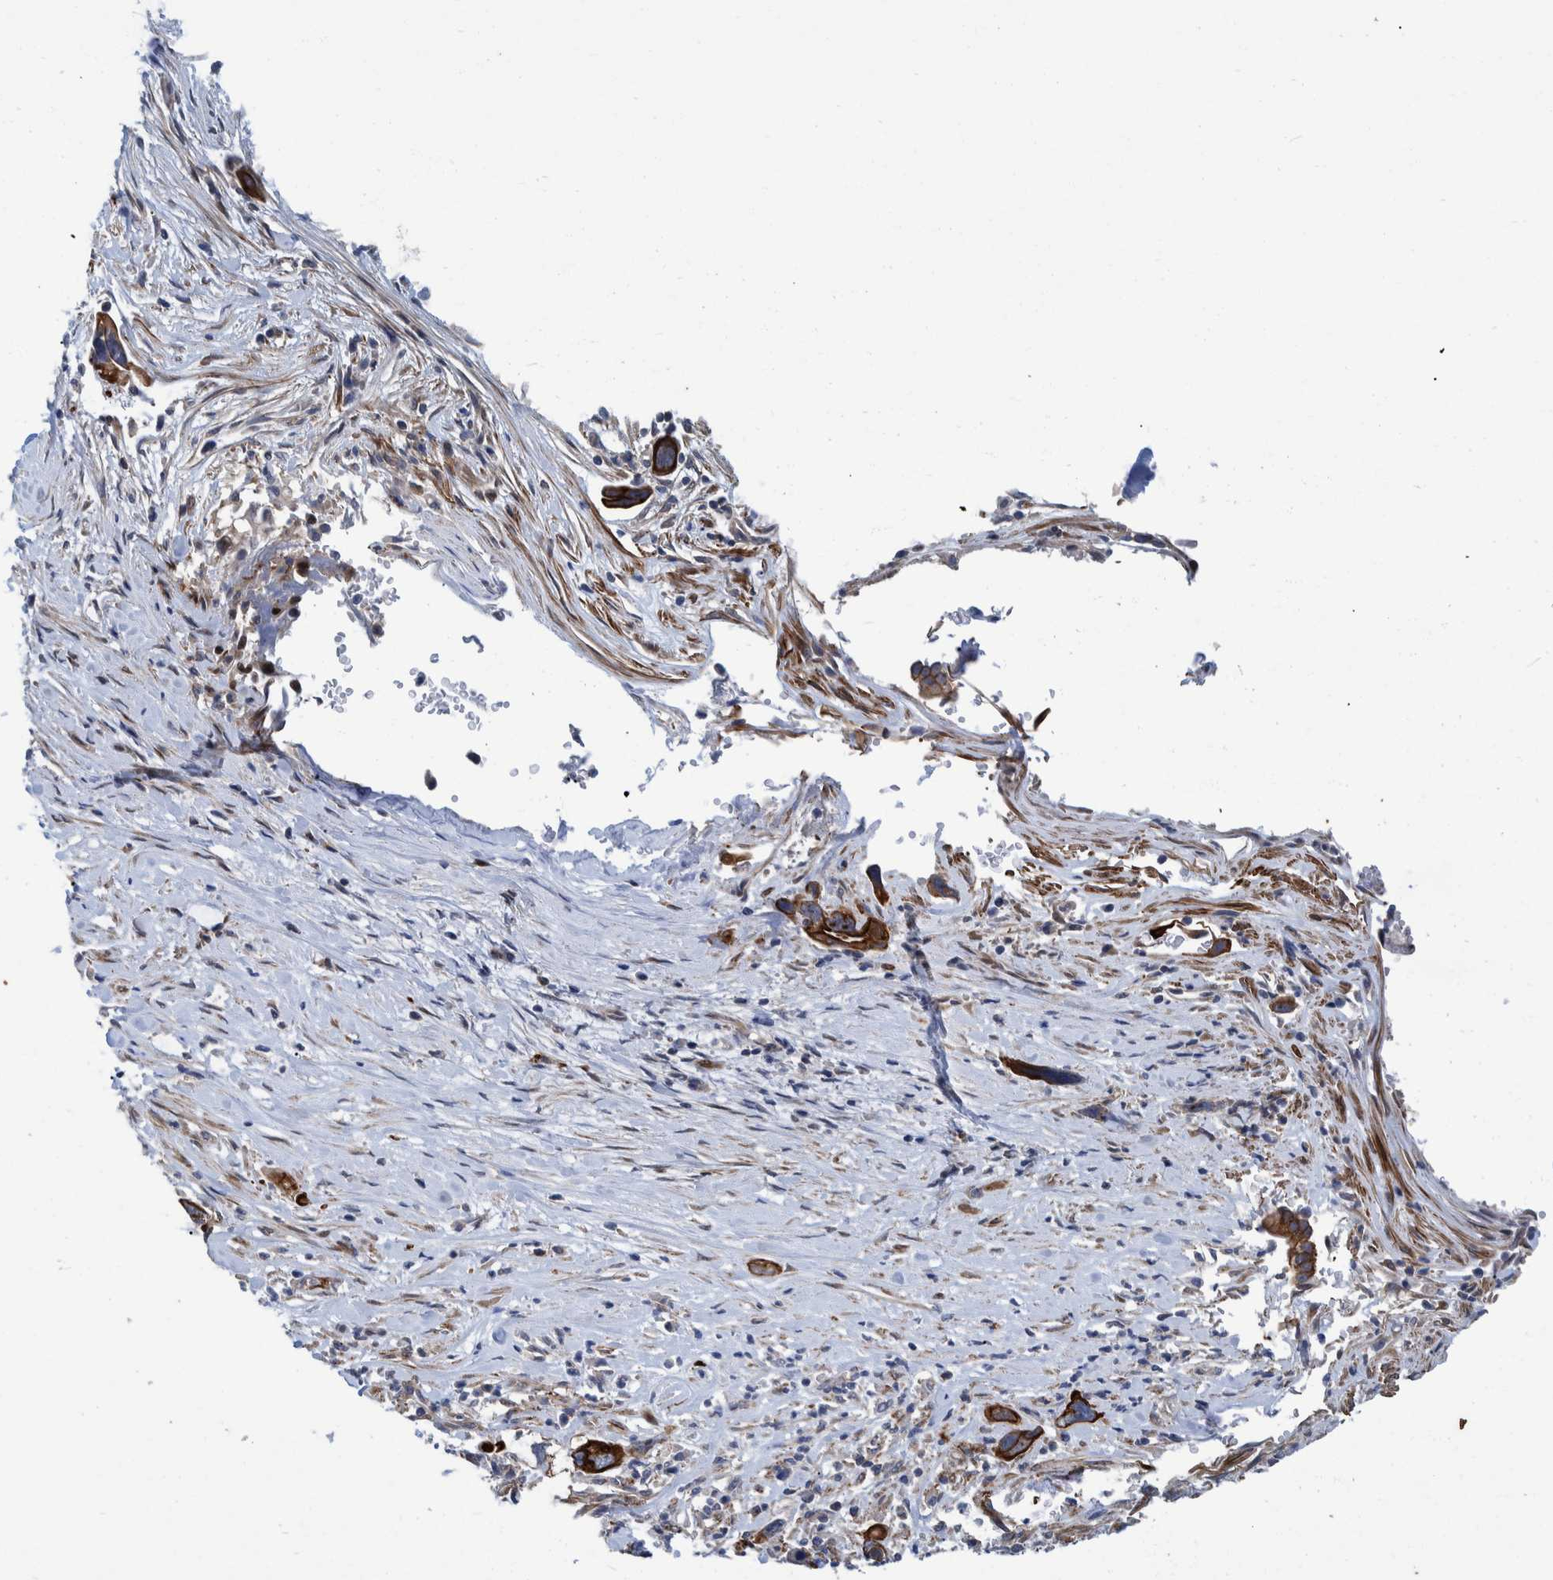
{"staining": {"intensity": "strong", "quantity": ">75%", "location": "cytoplasmic/membranous"}, "tissue": "pancreatic cancer", "cell_type": "Tumor cells", "image_type": "cancer", "snomed": [{"axis": "morphology", "description": "Adenocarcinoma, NOS"}, {"axis": "topography", "description": "Pancreas"}], "caption": "Approximately >75% of tumor cells in human pancreatic cancer (adenocarcinoma) reveal strong cytoplasmic/membranous protein positivity as visualized by brown immunohistochemical staining.", "gene": "MKS1", "patient": {"sex": "female", "age": 70}}